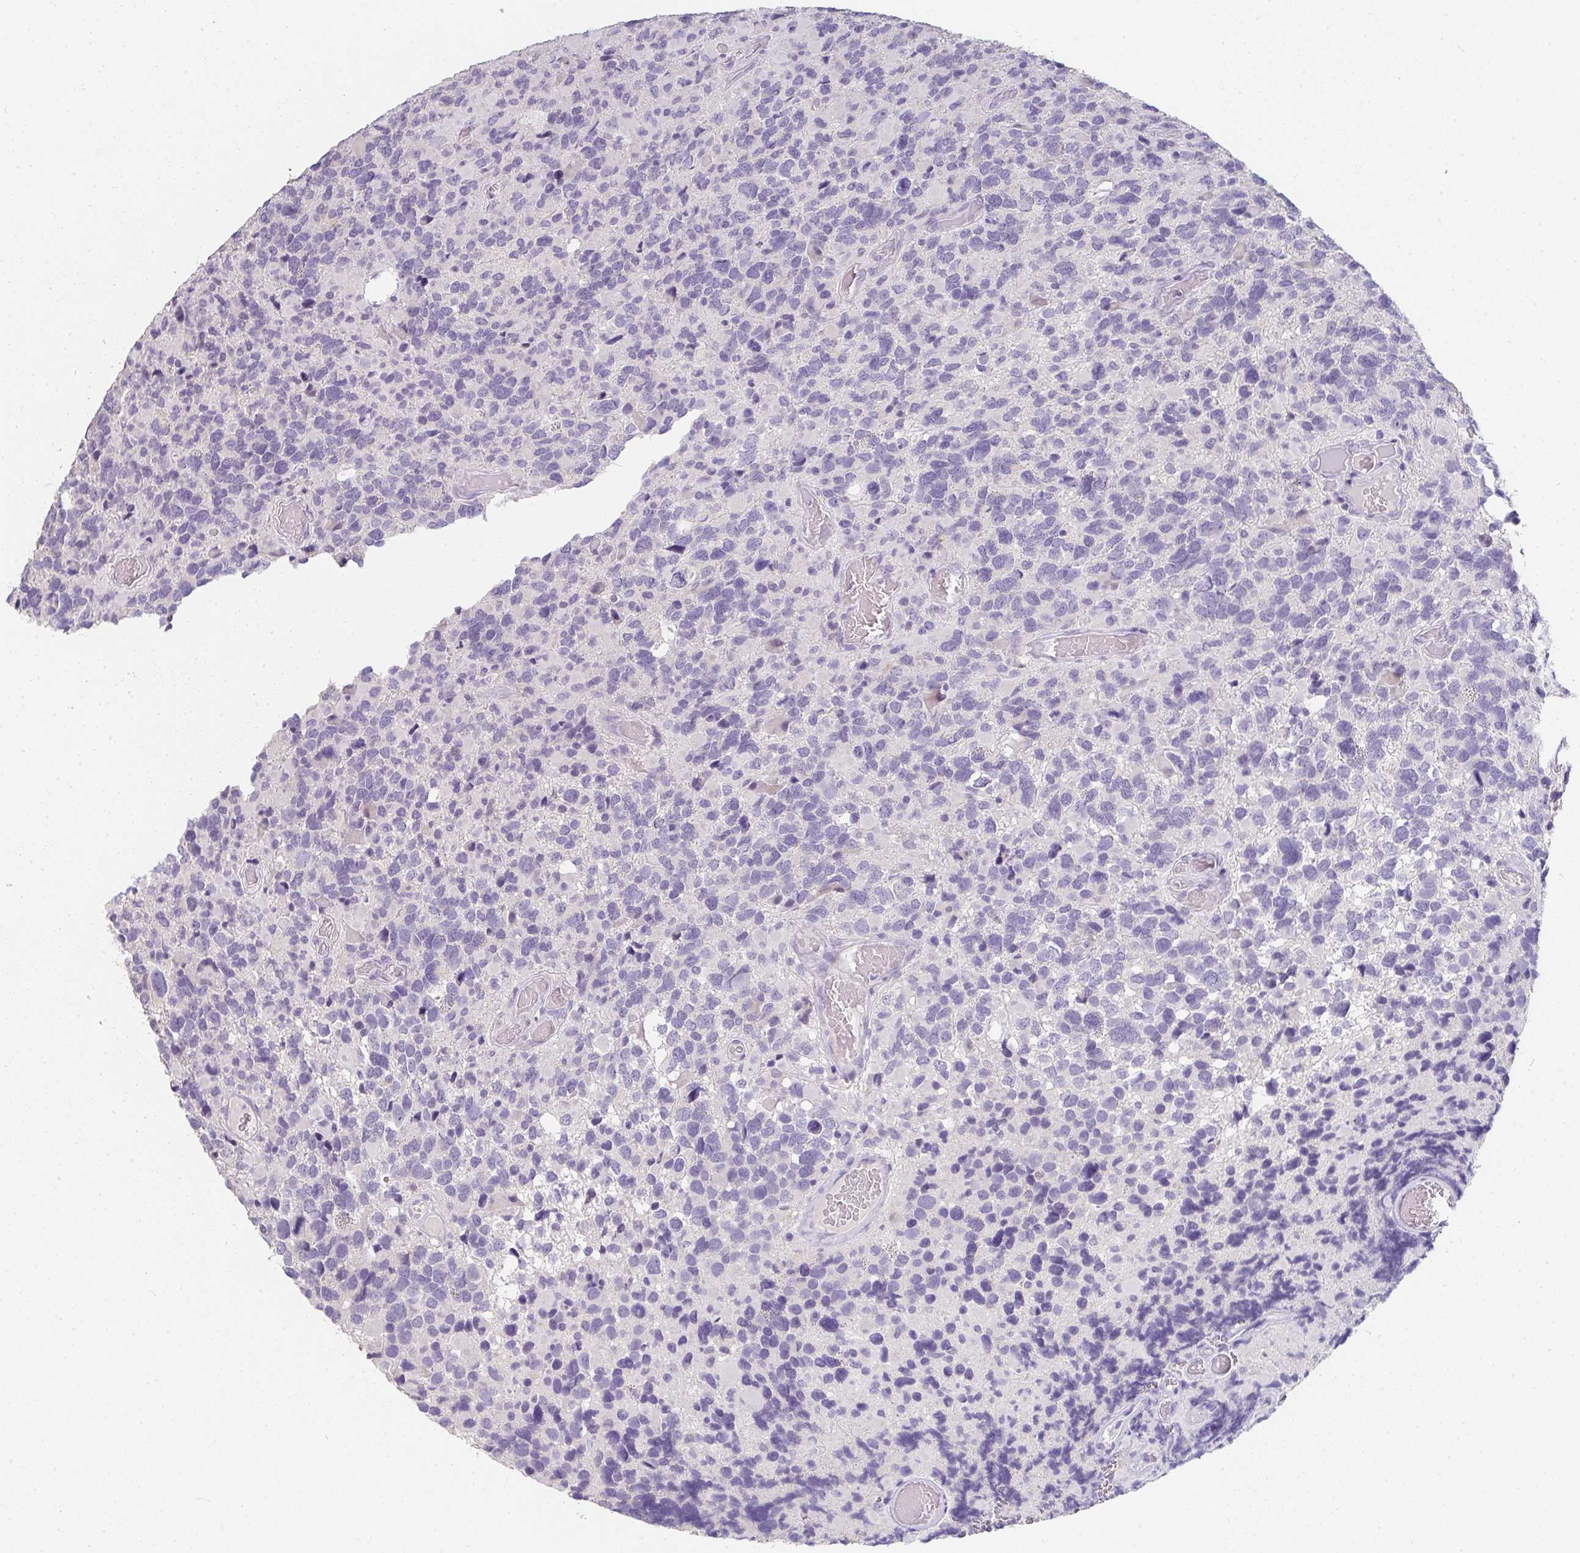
{"staining": {"intensity": "negative", "quantity": "none", "location": "none"}, "tissue": "glioma", "cell_type": "Tumor cells", "image_type": "cancer", "snomed": [{"axis": "morphology", "description": "Glioma, malignant, High grade"}, {"axis": "topography", "description": "Brain"}], "caption": "Protein analysis of glioma displays no significant expression in tumor cells.", "gene": "C1QTNF8", "patient": {"sex": "female", "age": 40}}